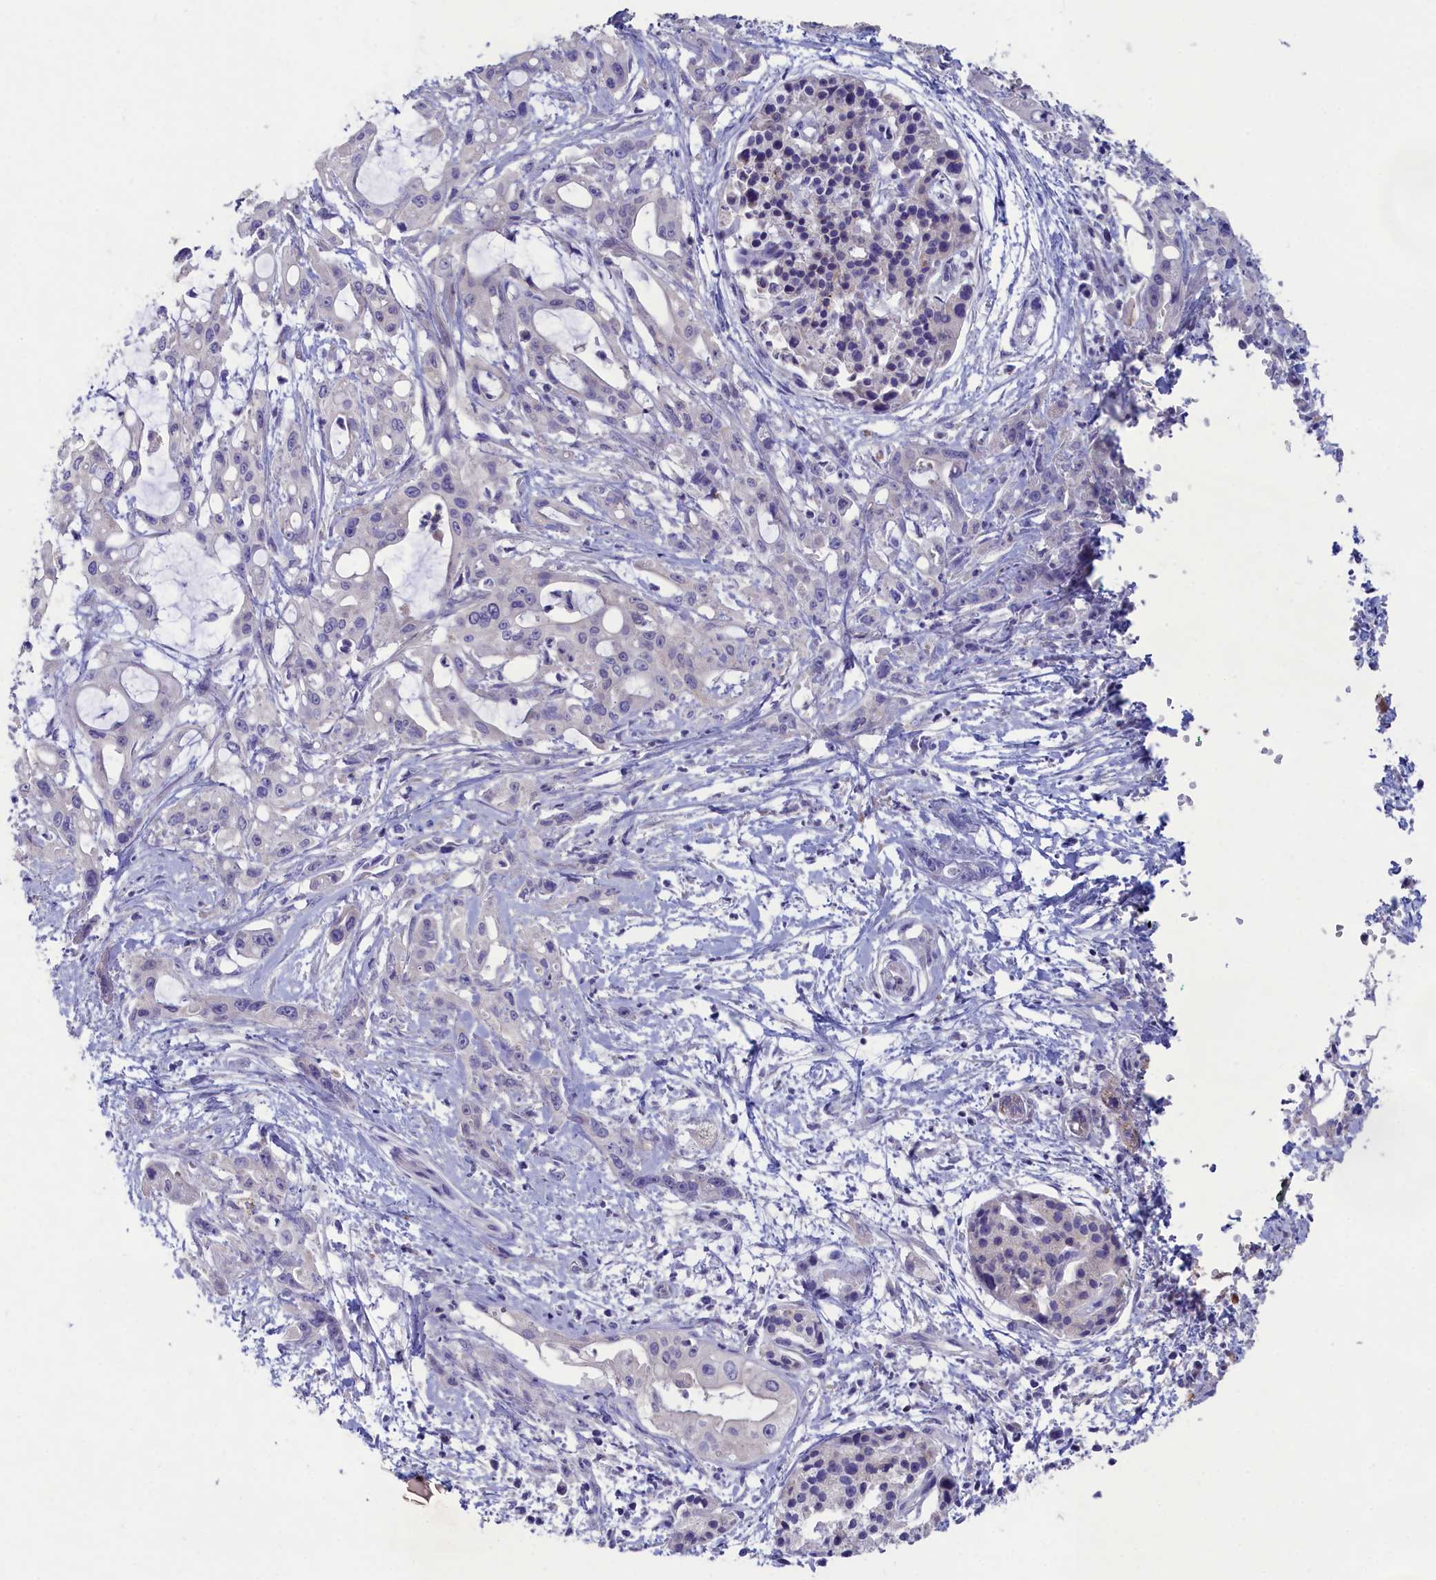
{"staining": {"intensity": "negative", "quantity": "none", "location": "none"}, "tissue": "pancreatic cancer", "cell_type": "Tumor cells", "image_type": "cancer", "snomed": [{"axis": "morphology", "description": "Adenocarcinoma, NOS"}, {"axis": "topography", "description": "Pancreas"}], "caption": "The micrograph exhibits no staining of tumor cells in pancreatic cancer (adenocarcinoma). (DAB IHC with hematoxylin counter stain).", "gene": "PRDM12", "patient": {"sex": "male", "age": 68}}